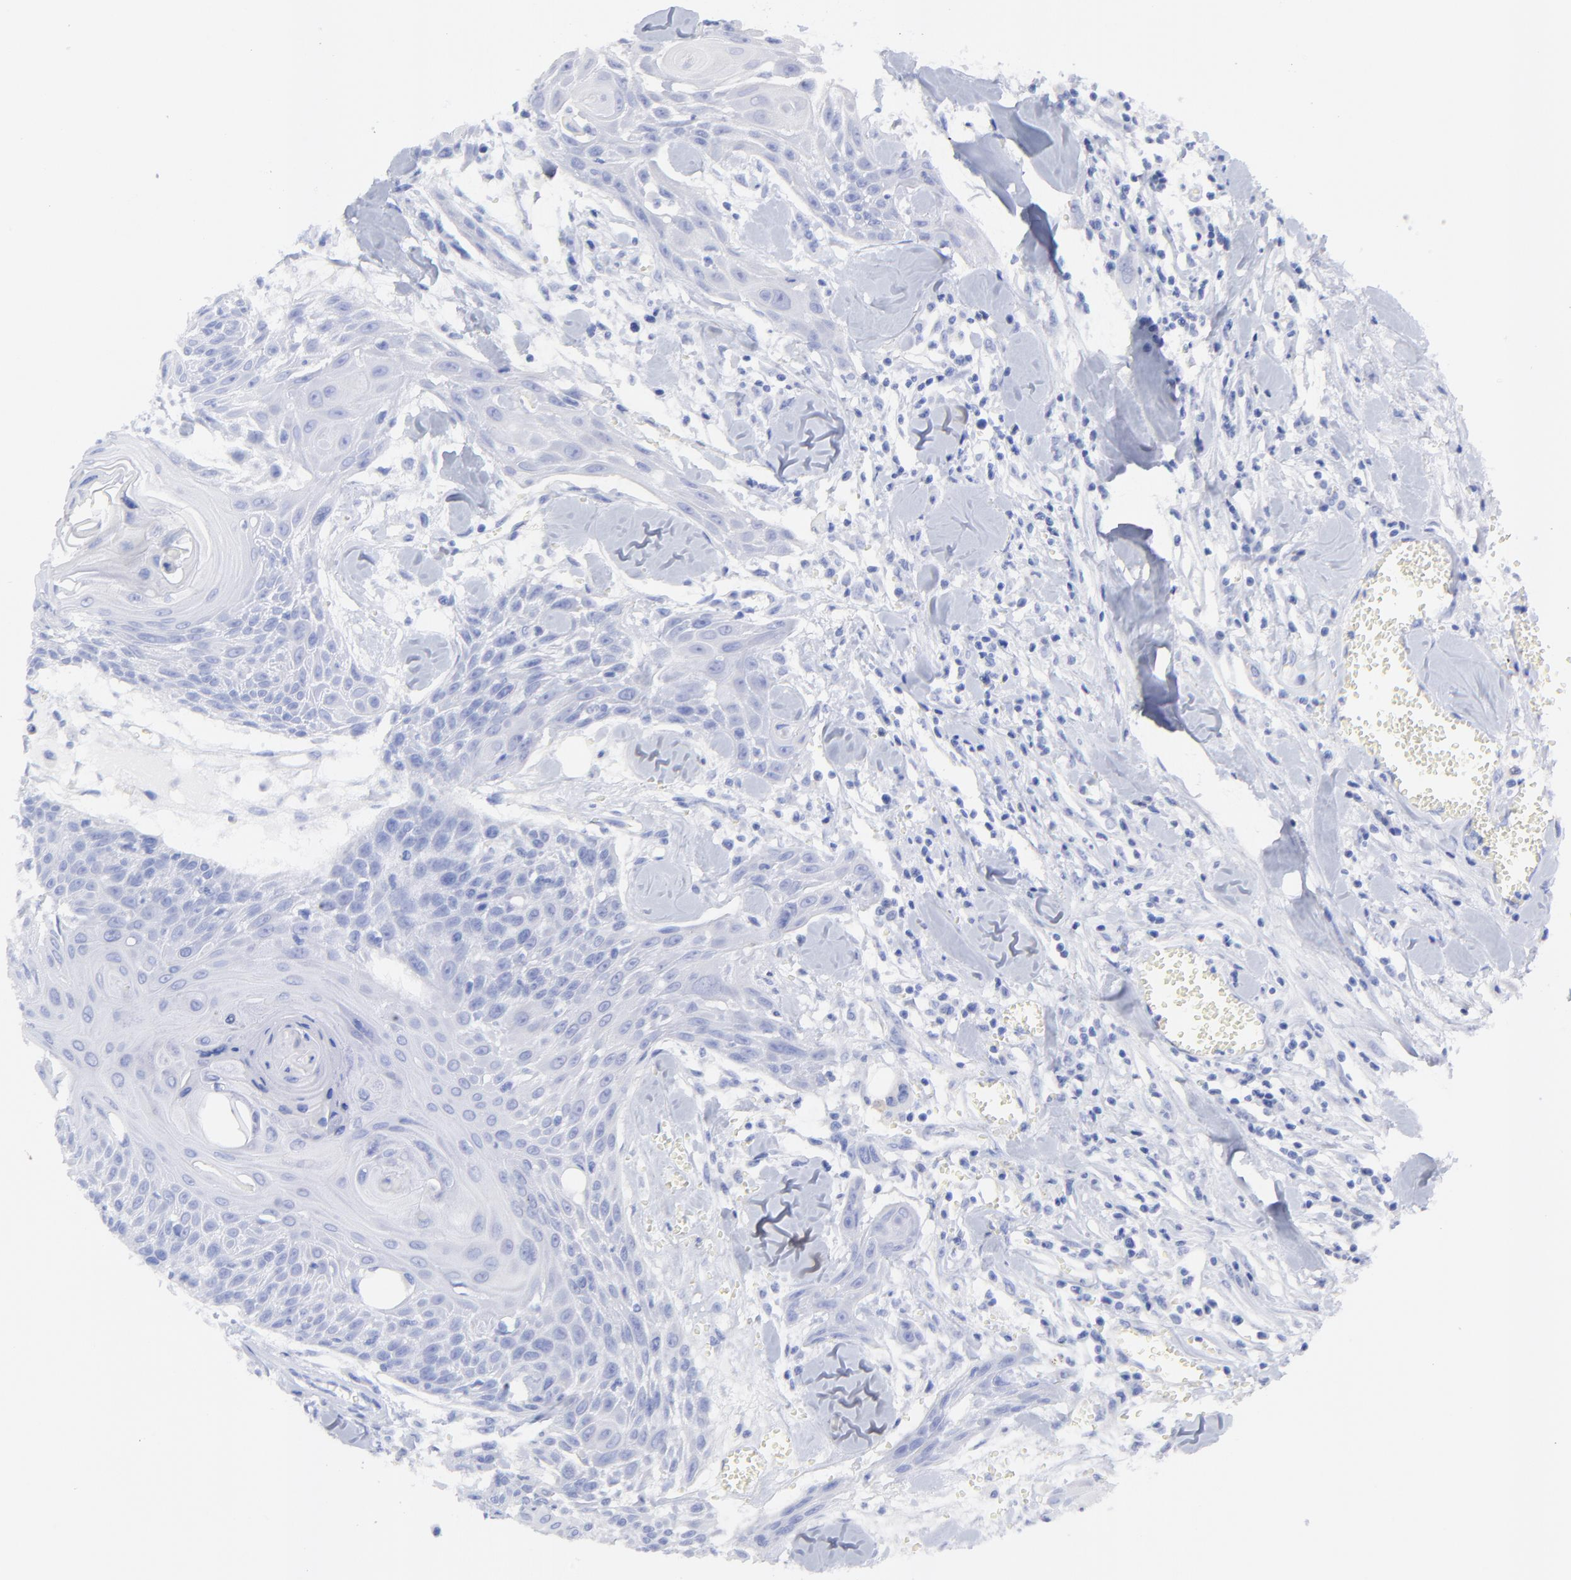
{"staining": {"intensity": "negative", "quantity": "none", "location": "none"}, "tissue": "head and neck cancer", "cell_type": "Tumor cells", "image_type": "cancer", "snomed": [{"axis": "morphology", "description": "Squamous cell carcinoma, NOS"}, {"axis": "morphology", "description": "Squamous cell carcinoma, metastatic, NOS"}, {"axis": "topography", "description": "Lymph node"}, {"axis": "topography", "description": "Salivary gland"}, {"axis": "topography", "description": "Head-Neck"}], "caption": "DAB immunohistochemical staining of head and neck cancer demonstrates no significant expression in tumor cells.", "gene": "CFAP57", "patient": {"sex": "female", "age": 74}}